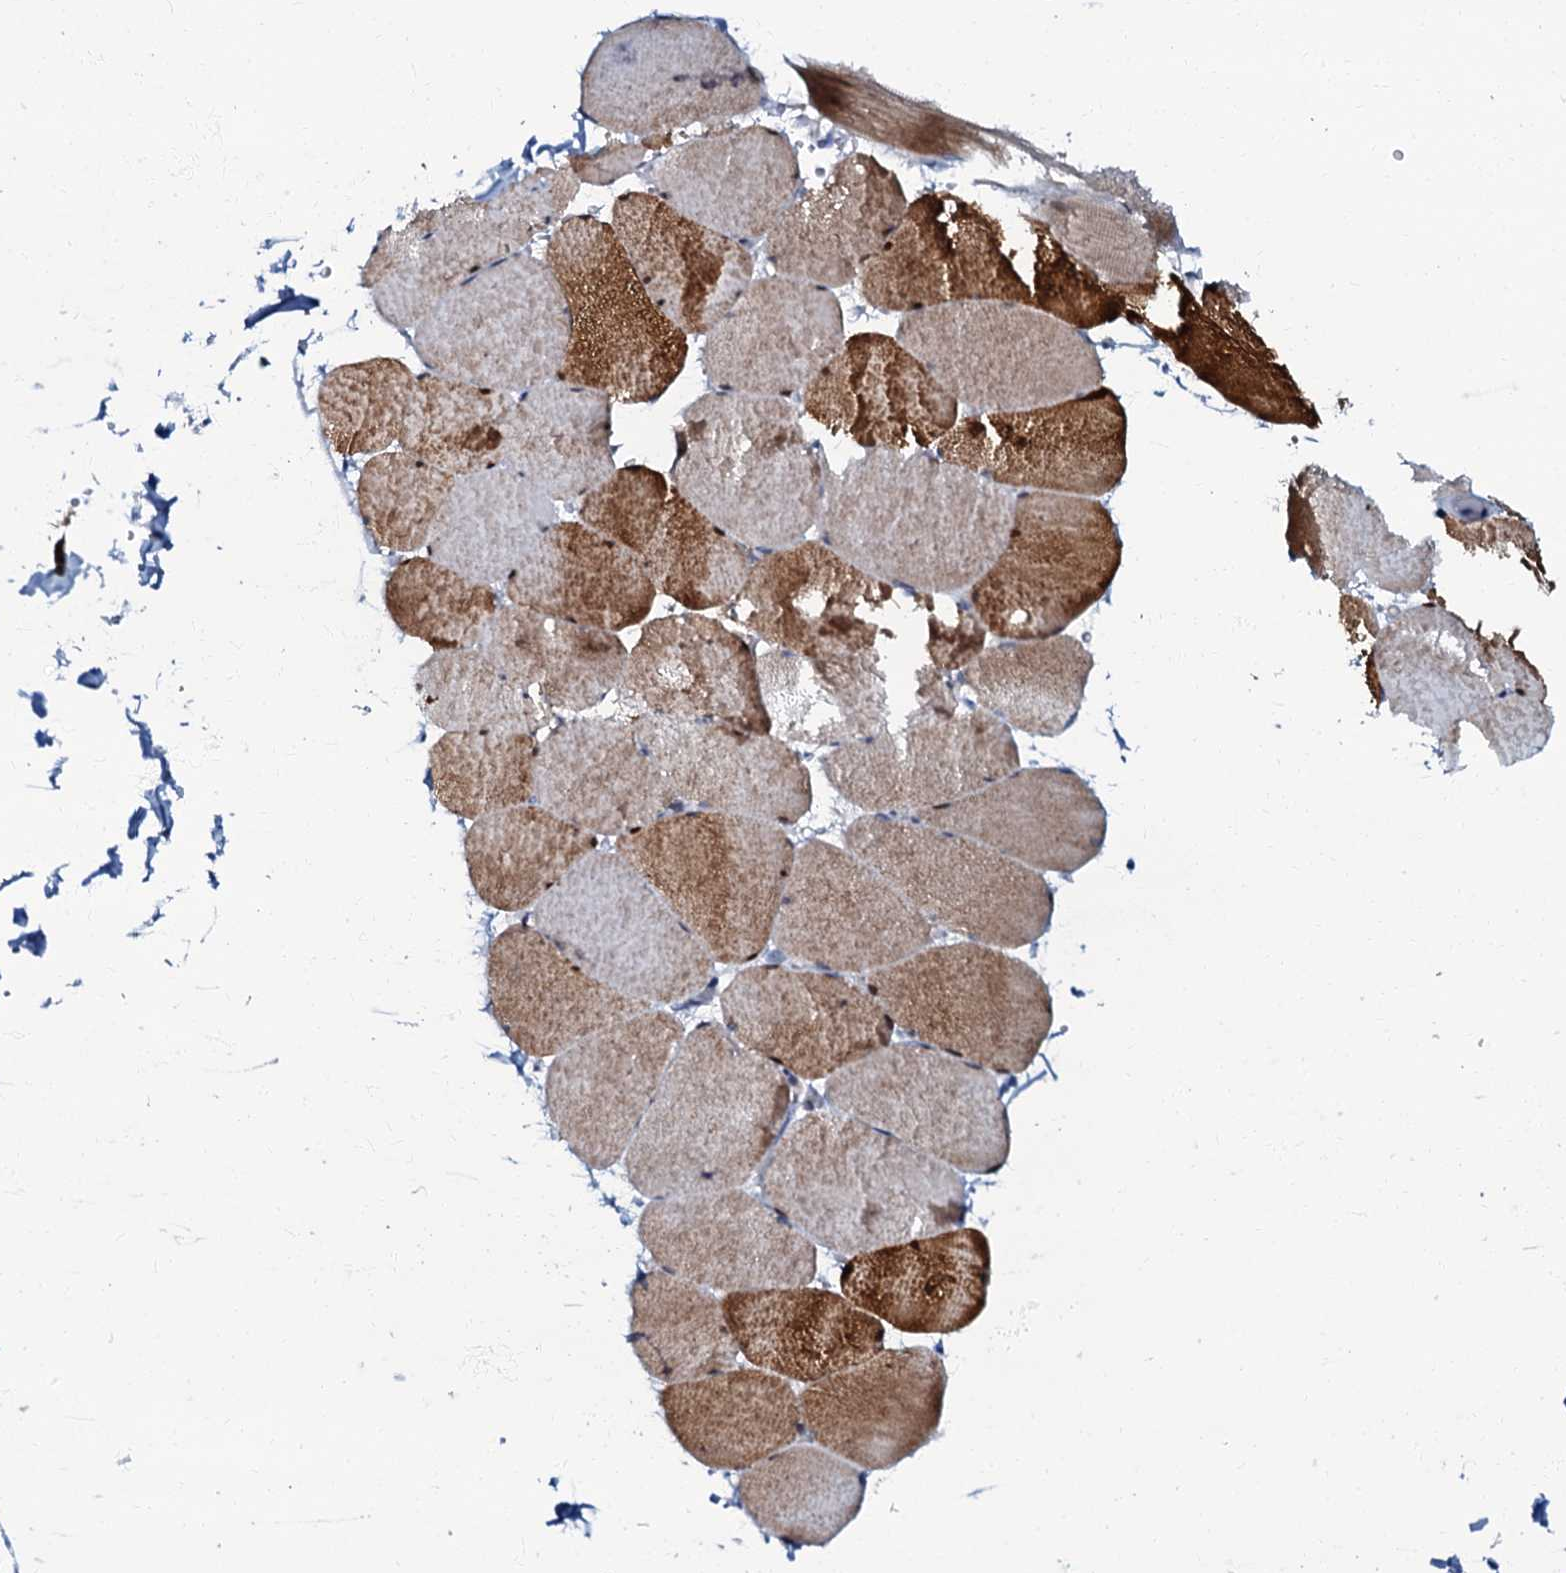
{"staining": {"intensity": "moderate", "quantity": "25%-75%", "location": "cytoplasmic/membranous"}, "tissue": "skeletal muscle", "cell_type": "Myocytes", "image_type": "normal", "snomed": [{"axis": "morphology", "description": "Normal tissue, NOS"}, {"axis": "topography", "description": "Skeletal muscle"}, {"axis": "topography", "description": "Head-Neck"}], "caption": "Benign skeletal muscle shows moderate cytoplasmic/membranous positivity in approximately 25%-75% of myocytes, visualized by immunohistochemistry. (DAB (3,3'-diaminobenzidine) IHC, brown staining for protein, blue staining for nuclei).", "gene": "MFSD5", "patient": {"sex": "male", "age": 66}}